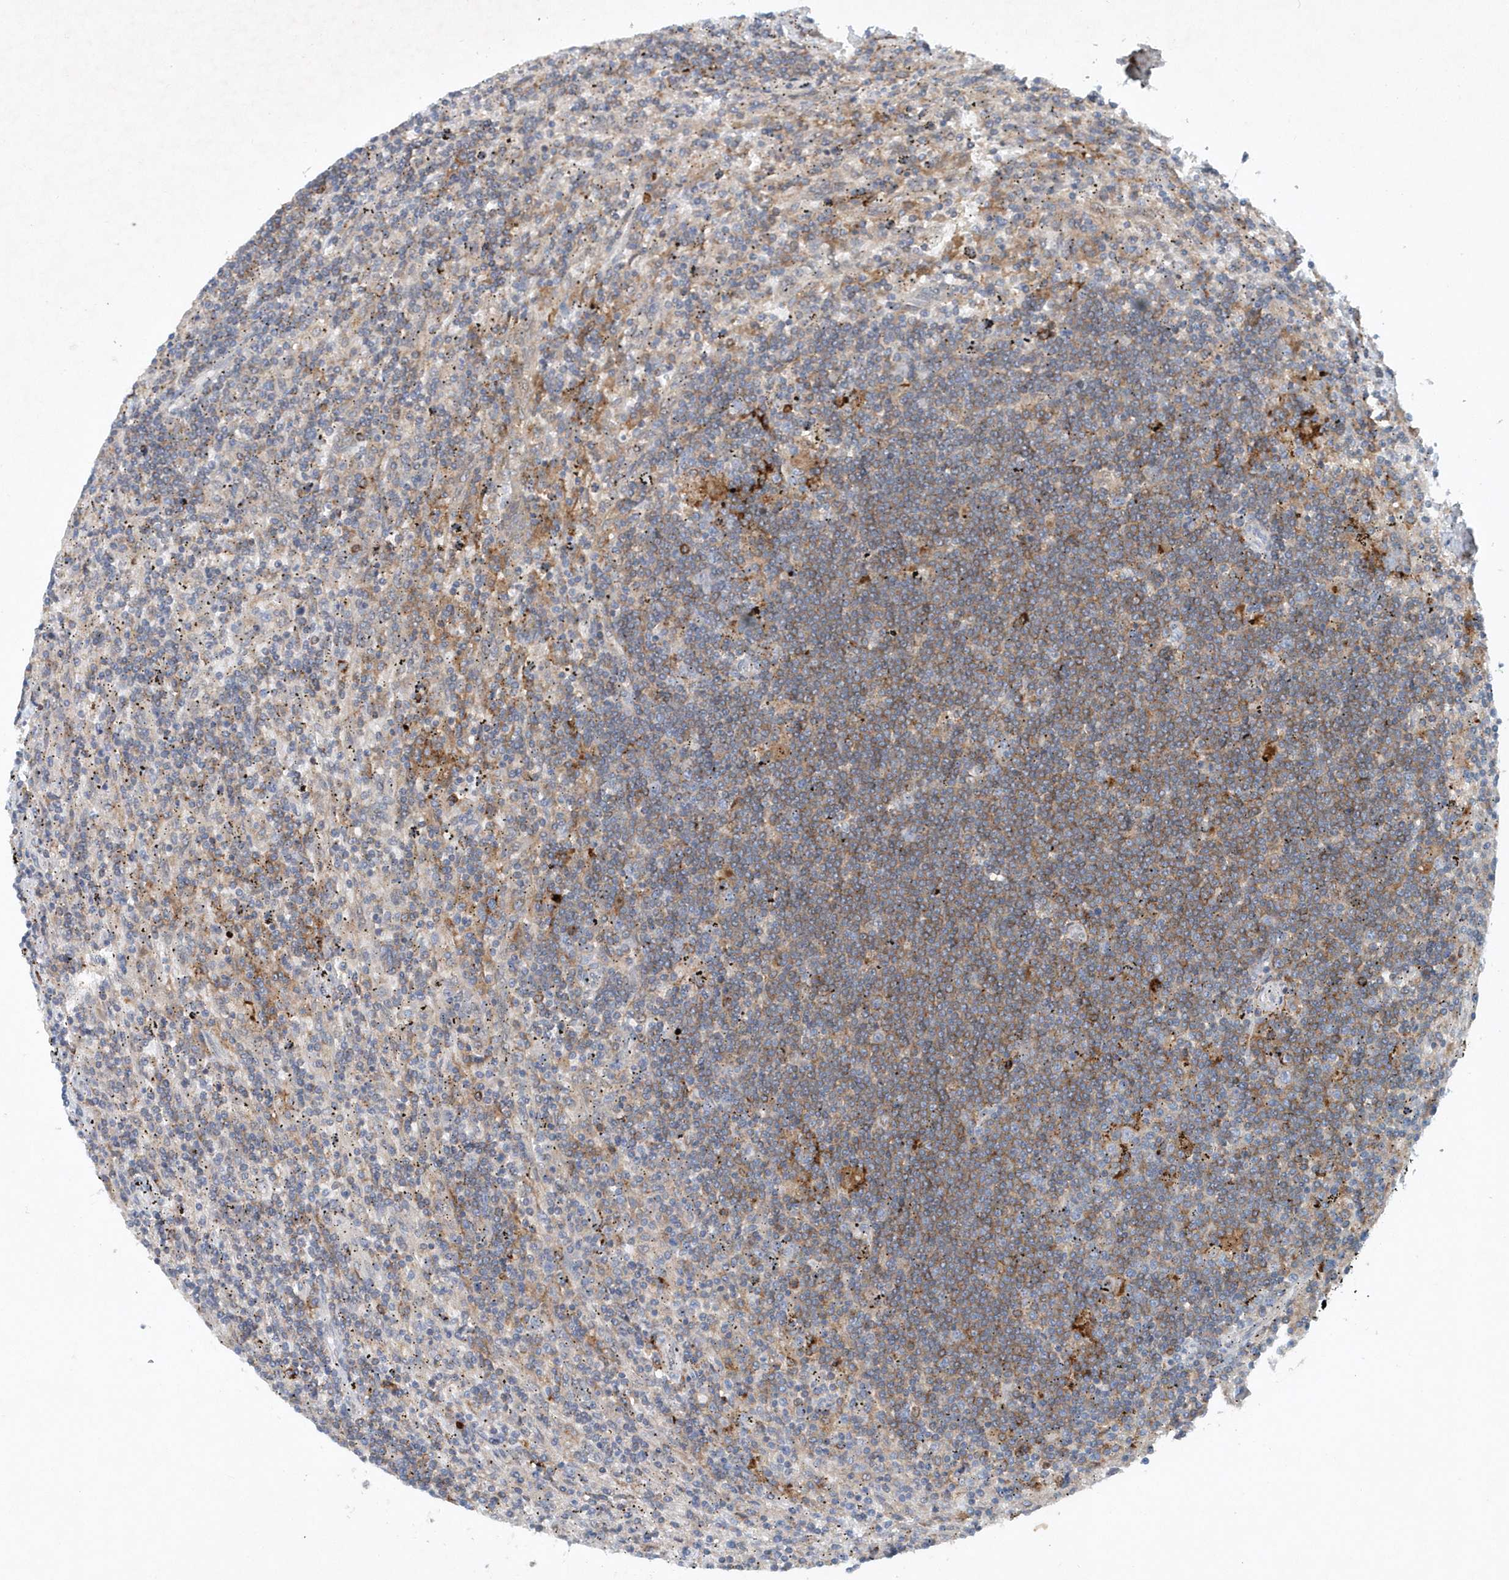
{"staining": {"intensity": "moderate", "quantity": "25%-75%", "location": "cytoplasmic/membranous"}, "tissue": "lymphoma", "cell_type": "Tumor cells", "image_type": "cancer", "snomed": [{"axis": "morphology", "description": "Malignant lymphoma, non-Hodgkin's type, Low grade"}, {"axis": "topography", "description": "Spleen"}], "caption": "Protein staining of lymphoma tissue demonstrates moderate cytoplasmic/membranous staining in about 25%-75% of tumor cells. Nuclei are stained in blue.", "gene": "P2RY10", "patient": {"sex": "male", "age": 76}}